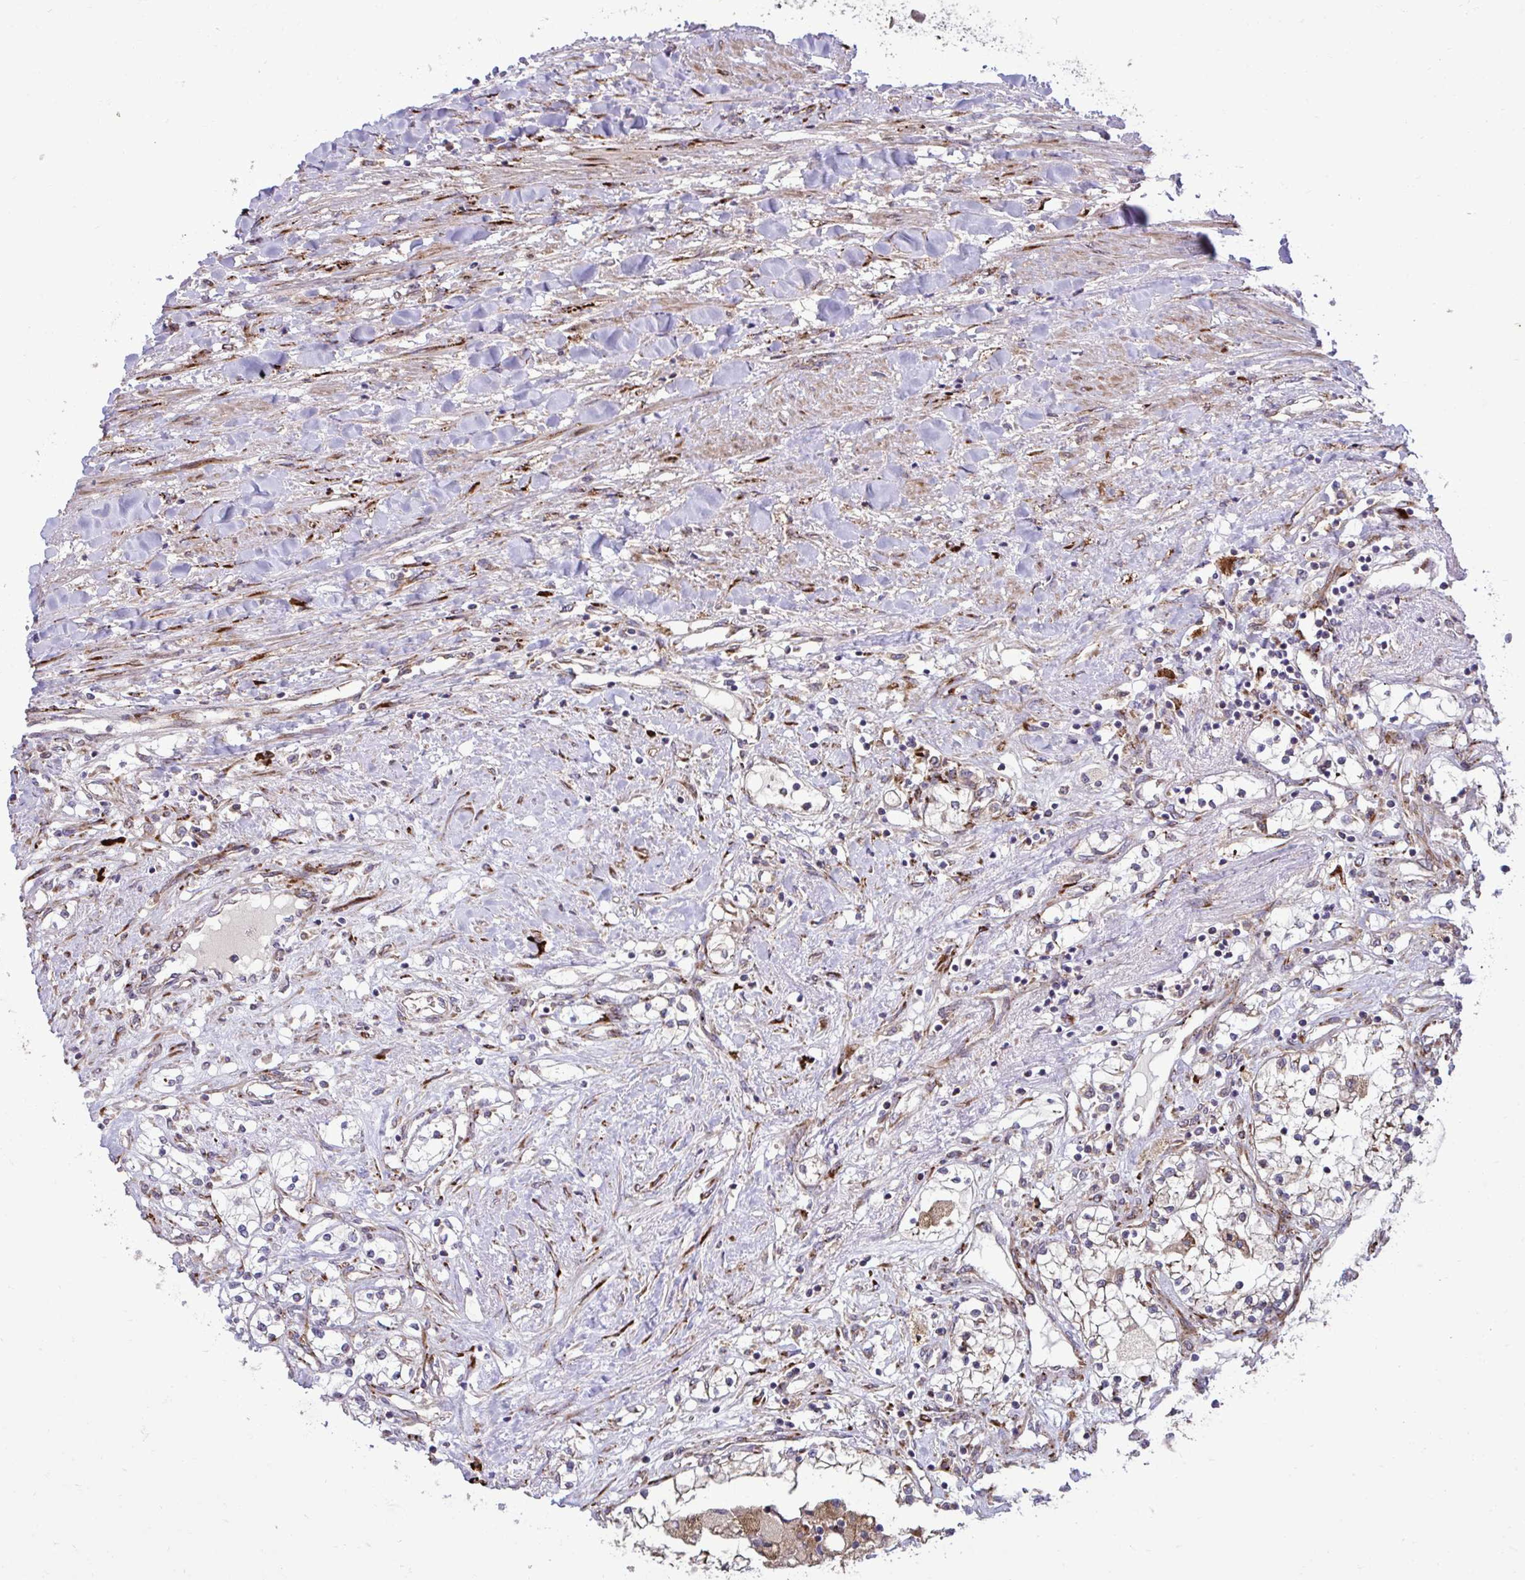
{"staining": {"intensity": "negative", "quantity": "none", "location": "none"}, "tissue": "renal cancer", "cell_type": "Tumor cells", "image_type": "cancer", "snomed": [{"axis": "morphology", "description": "Adenocarcinoma, NOS"}, {"axis": "topography", "description": "Kidney"}], "caption": "High power microscopy histopathology image of an immunohistochemistry histopathology image of renal cancer (adenocarcinoma), revealing no significant expression in tumor cells.", "gene": "LIMS1", "patient": {"sex": "male", "age": 68}}